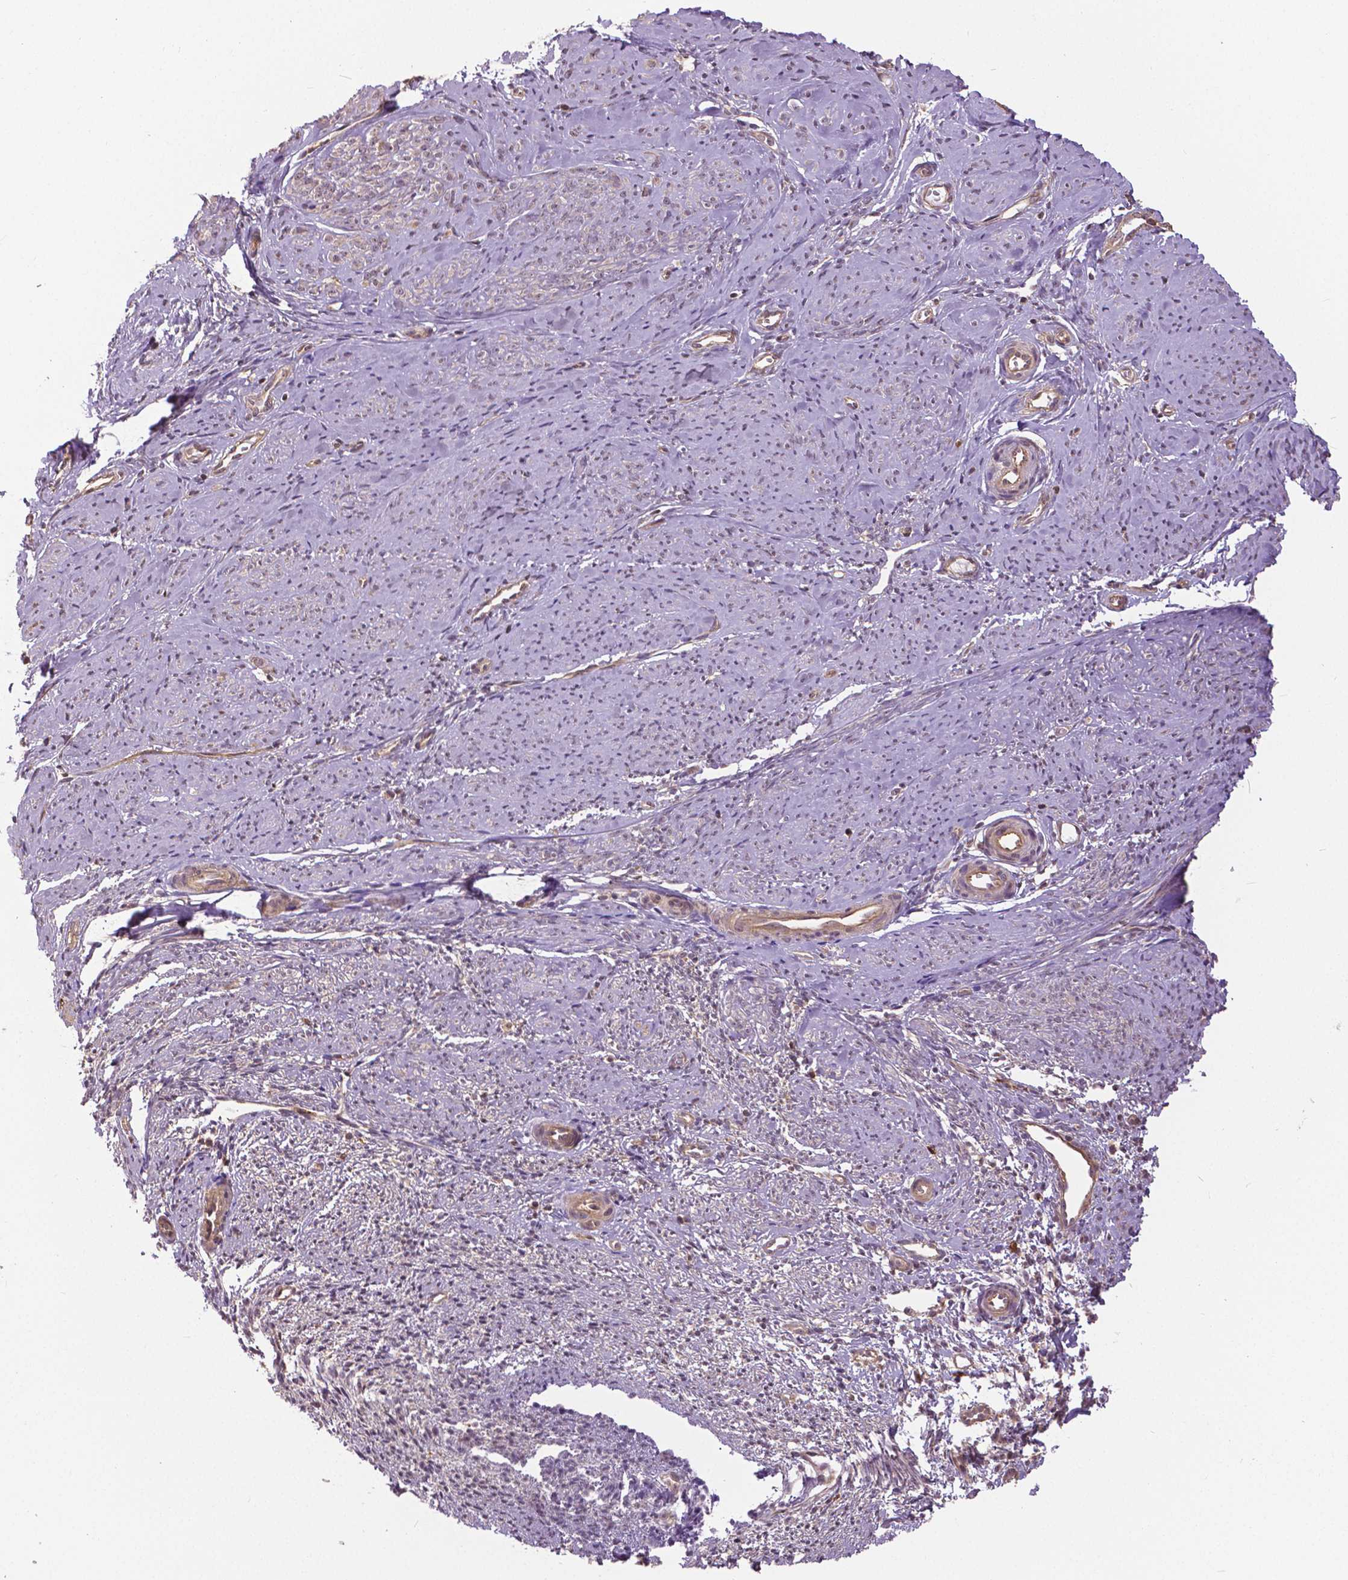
{"staining": {"intensity": "weak", "quantity": "25%-75%", "location": "cytoplasmic/membranous"}, "tissue": "smooth muscle", "cell_type": "Smooth muscle cells", "image_type": "normal", "snomed": [{"axis": "morphology", "description": "Normal tissue, NOS"}, {"axis": "topography", "description": "Smooth muscle"}], "caption": "Protein expression by IHC displays weak cytoplasmic/membranous expression in approximately 25%-75% of smooth muscle cells in benign smooth muscle.", "gene": "ANXA13", "patient": {"sex": "female", "age": 48}}